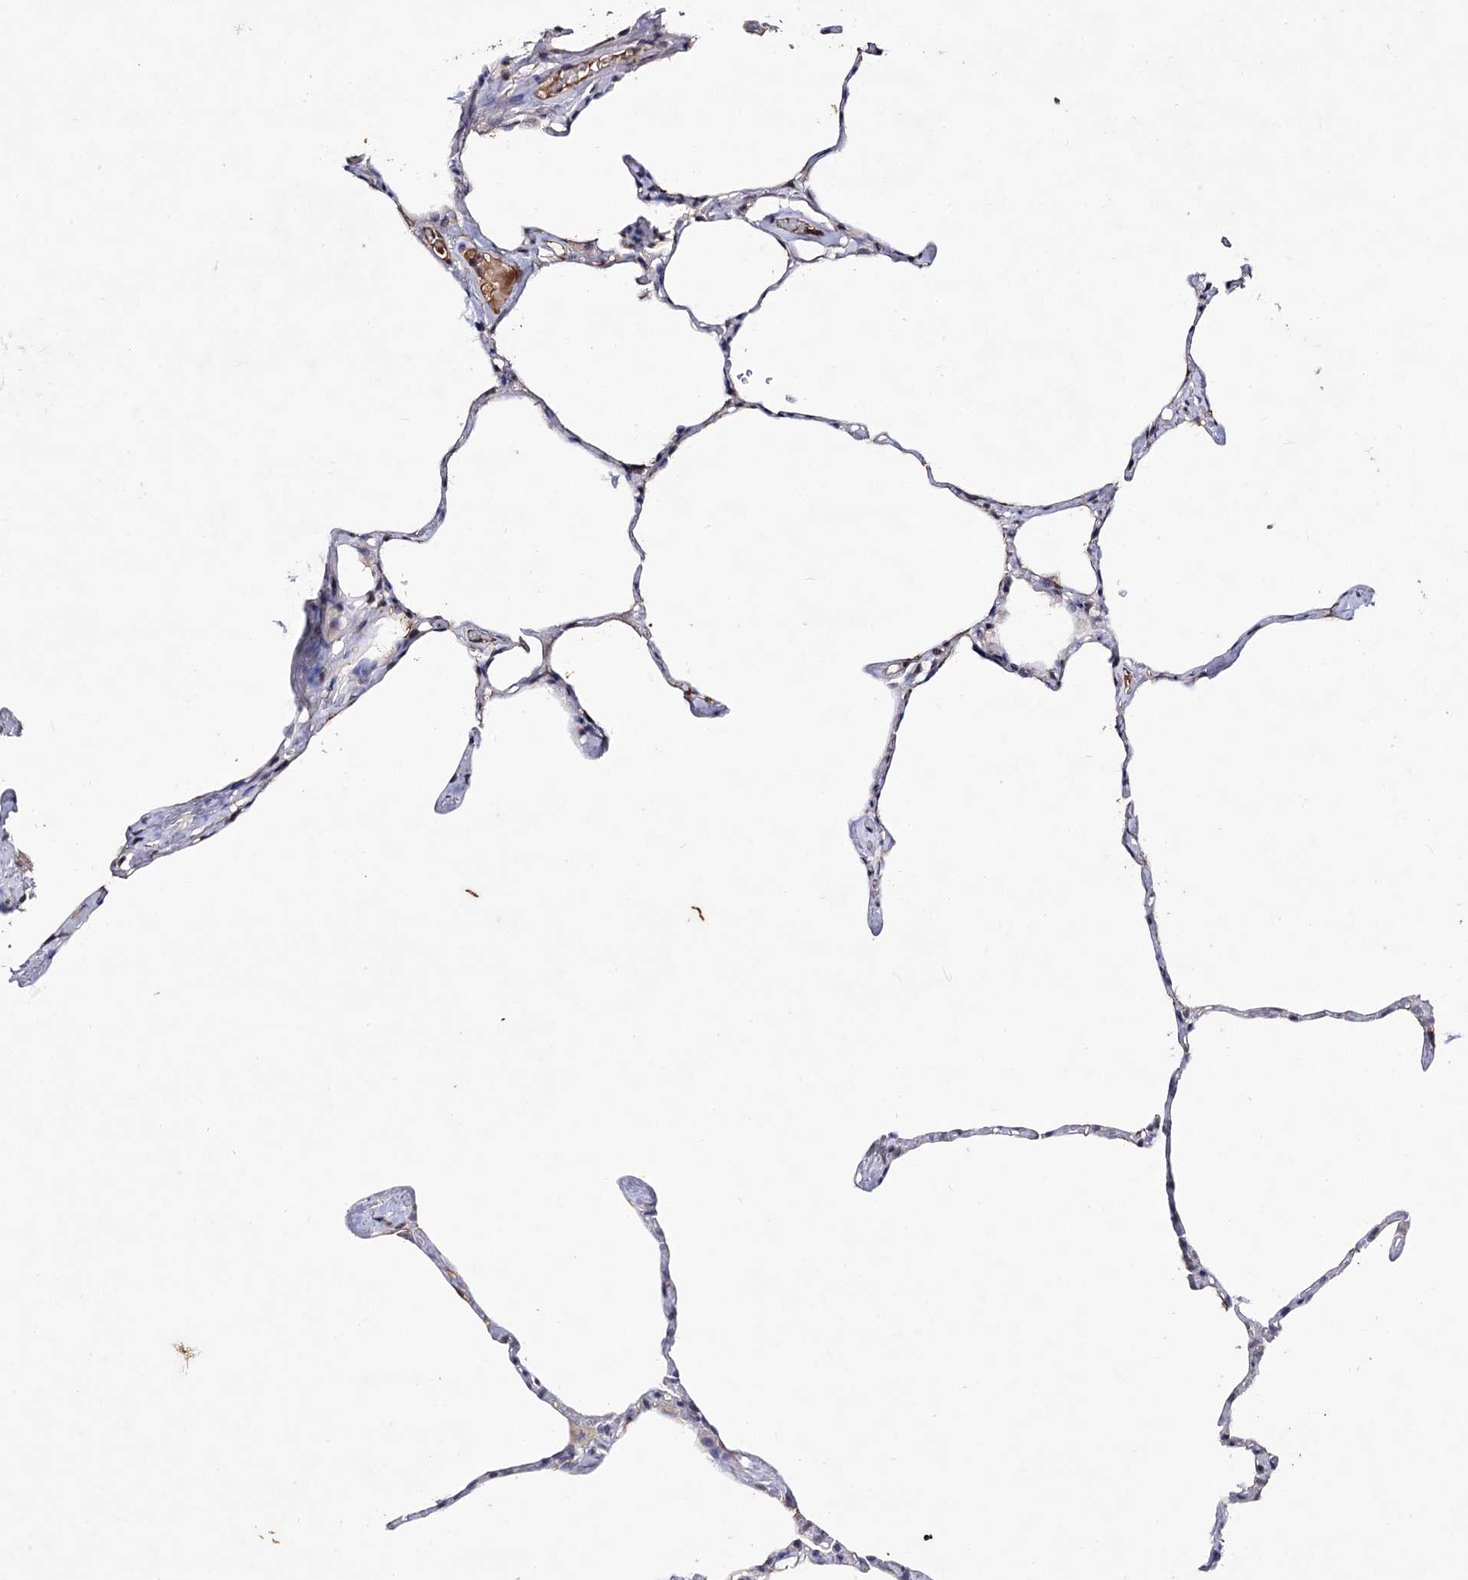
{"staining": {"intensity": "negative", "quantity": "none", "location": "none"}, "tissue": "lung", "cell_type": "Alveolar cells", "image_type": "normal", "snomed": [{"axis": "morphology", "description": "Normal tissue, NOS"}, {"axis": "topography", "description": "Lung"}], "caption": "High power microscopy photomicrograph of an IHC photomicrograph of normal lung, revealing no significant positivity in alveolar cells.", "gene": "PLIN1", "patient": {"sex": "male", "age": 65}}